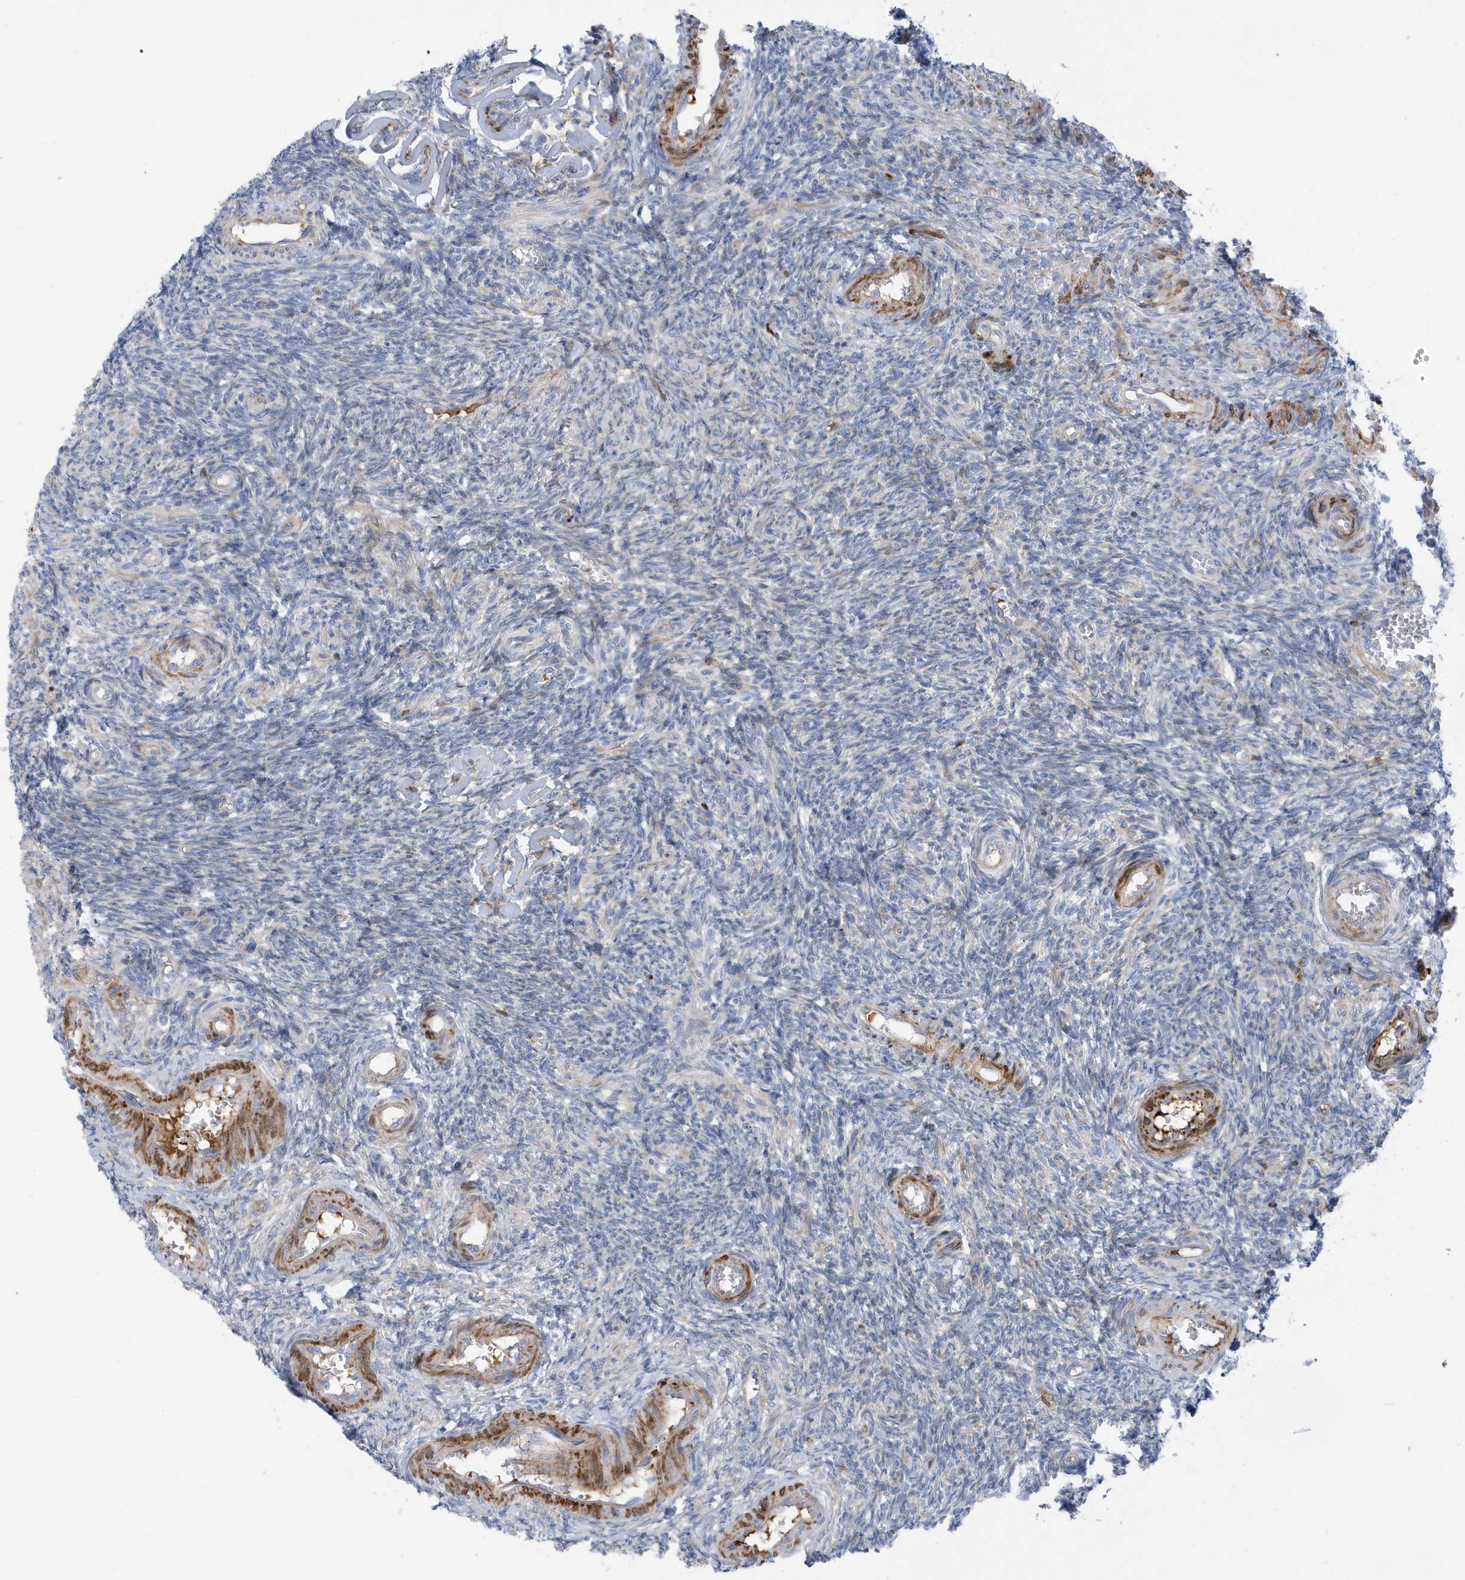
{"staining": {"intensity": "negative", "quantity": "none", "location": "none"}, "tissue": "ovary", "cell_type": "Ovarian stroma cells", "image_type": "normal", "snomed": [{"axis": "morphology", "description": "Normal tissue, NOS"}, {"axis": "topography", "description": "Ovary"}], "caption": "Ovary was stained to show a protein in brown. There is no significant expression in ovarian stroma cells. (DAB immunohistochemistry (IHC), high magnification).", "gene": "ATP13A5", "patient": {"sex": "female", "age": 27}}